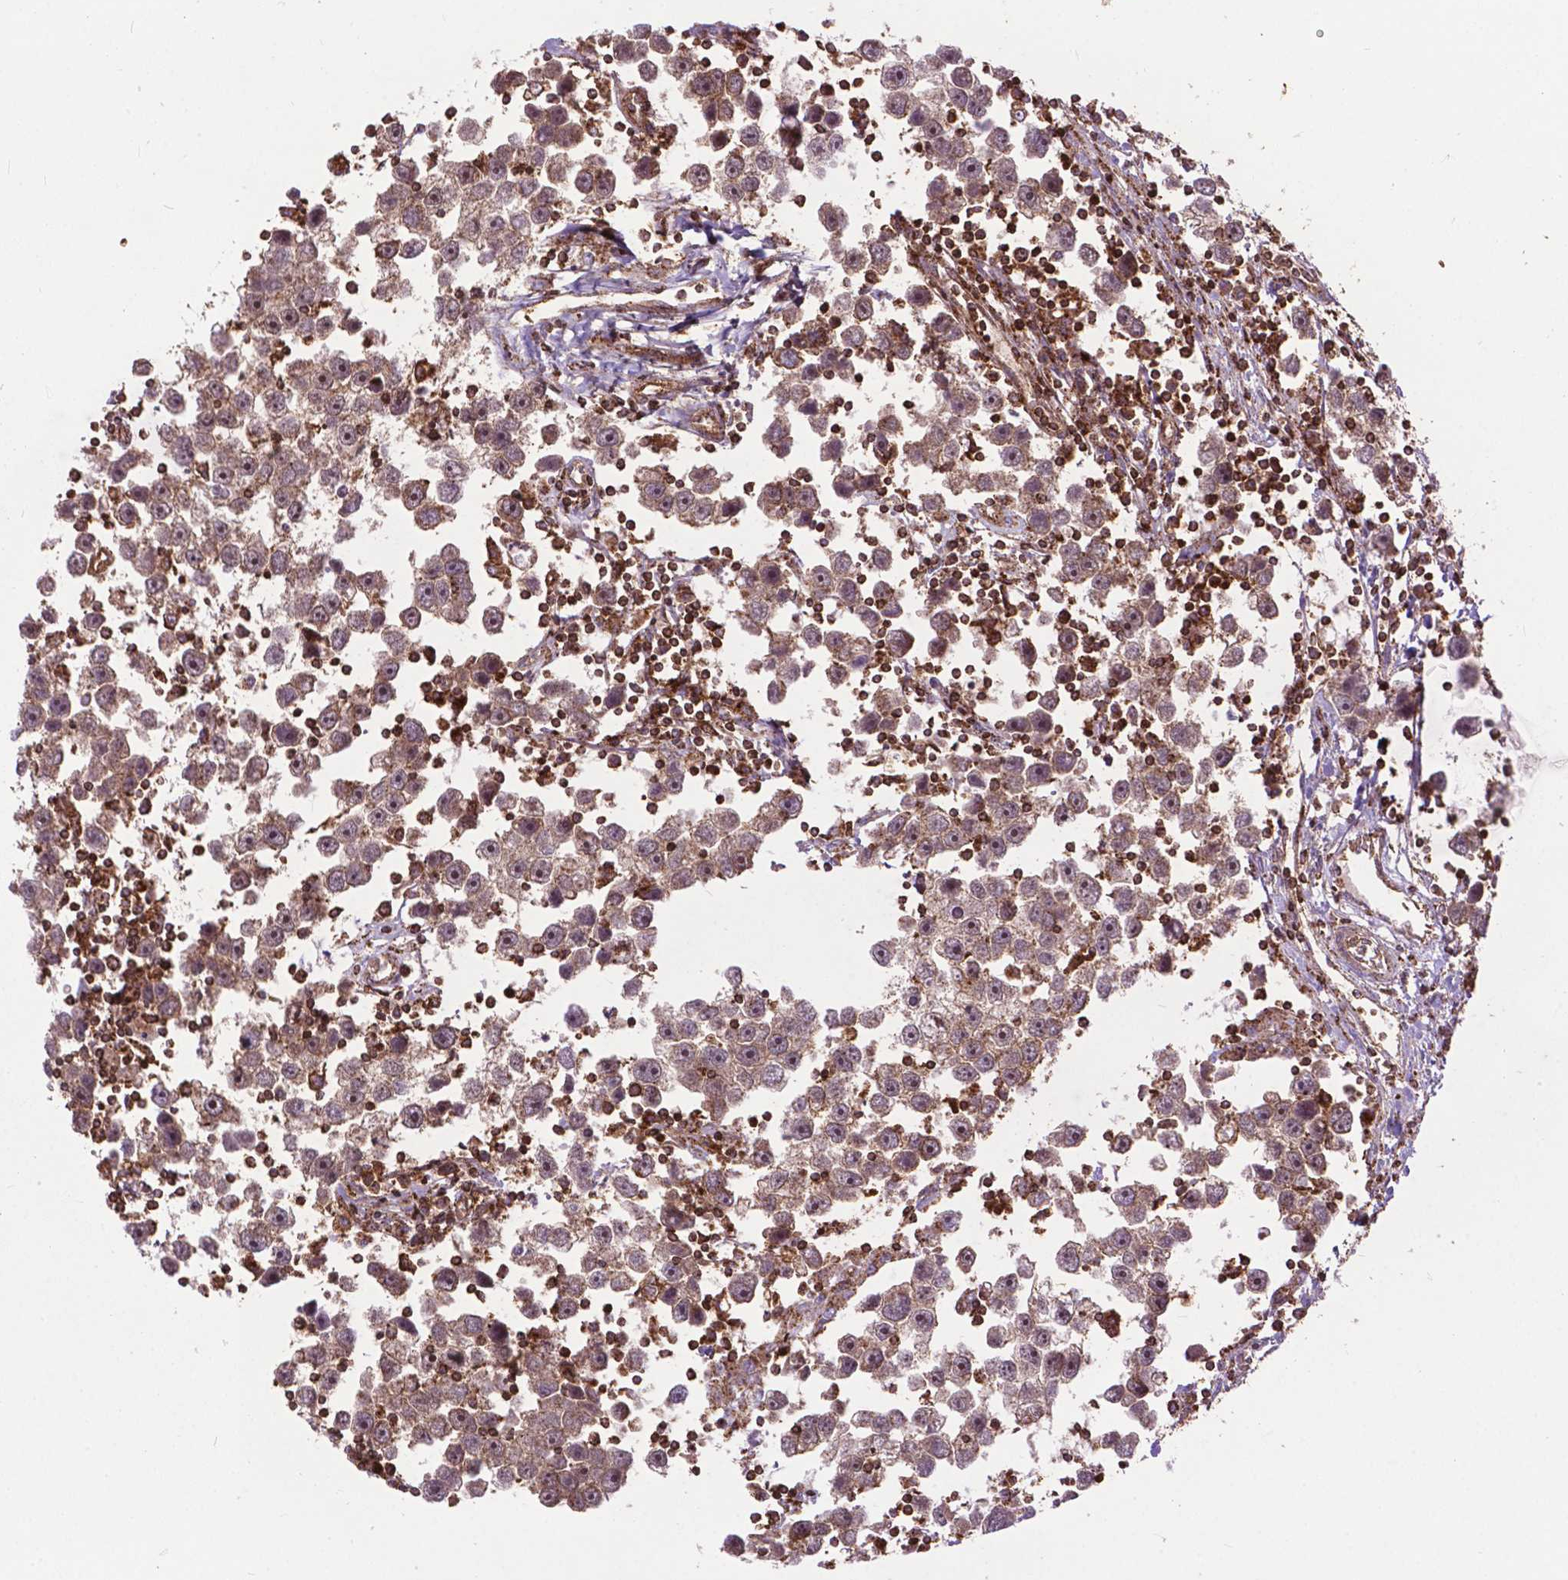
{"staining": {"intensity": "moderate", "quantity": ">75%", "location": "cytoplasmic/membranous"}, "tissue": "testis cancer", "cell_type": "Tumor cells", "image_type": "cancer", "snomed": [{"axis": "morphology", "description": "Seminoma, NOS"}, {"axis": "topography", "description": "Testis"}], "caption": "Immunohistochemistry (IHC) (DAB) staining of human testis cancer shows moderate cytoplasmic/membranous protein positivity in about >75% of tumor cells.", "gene": "CHMP4A", "patient": {"sex": "male", "age": 30}}